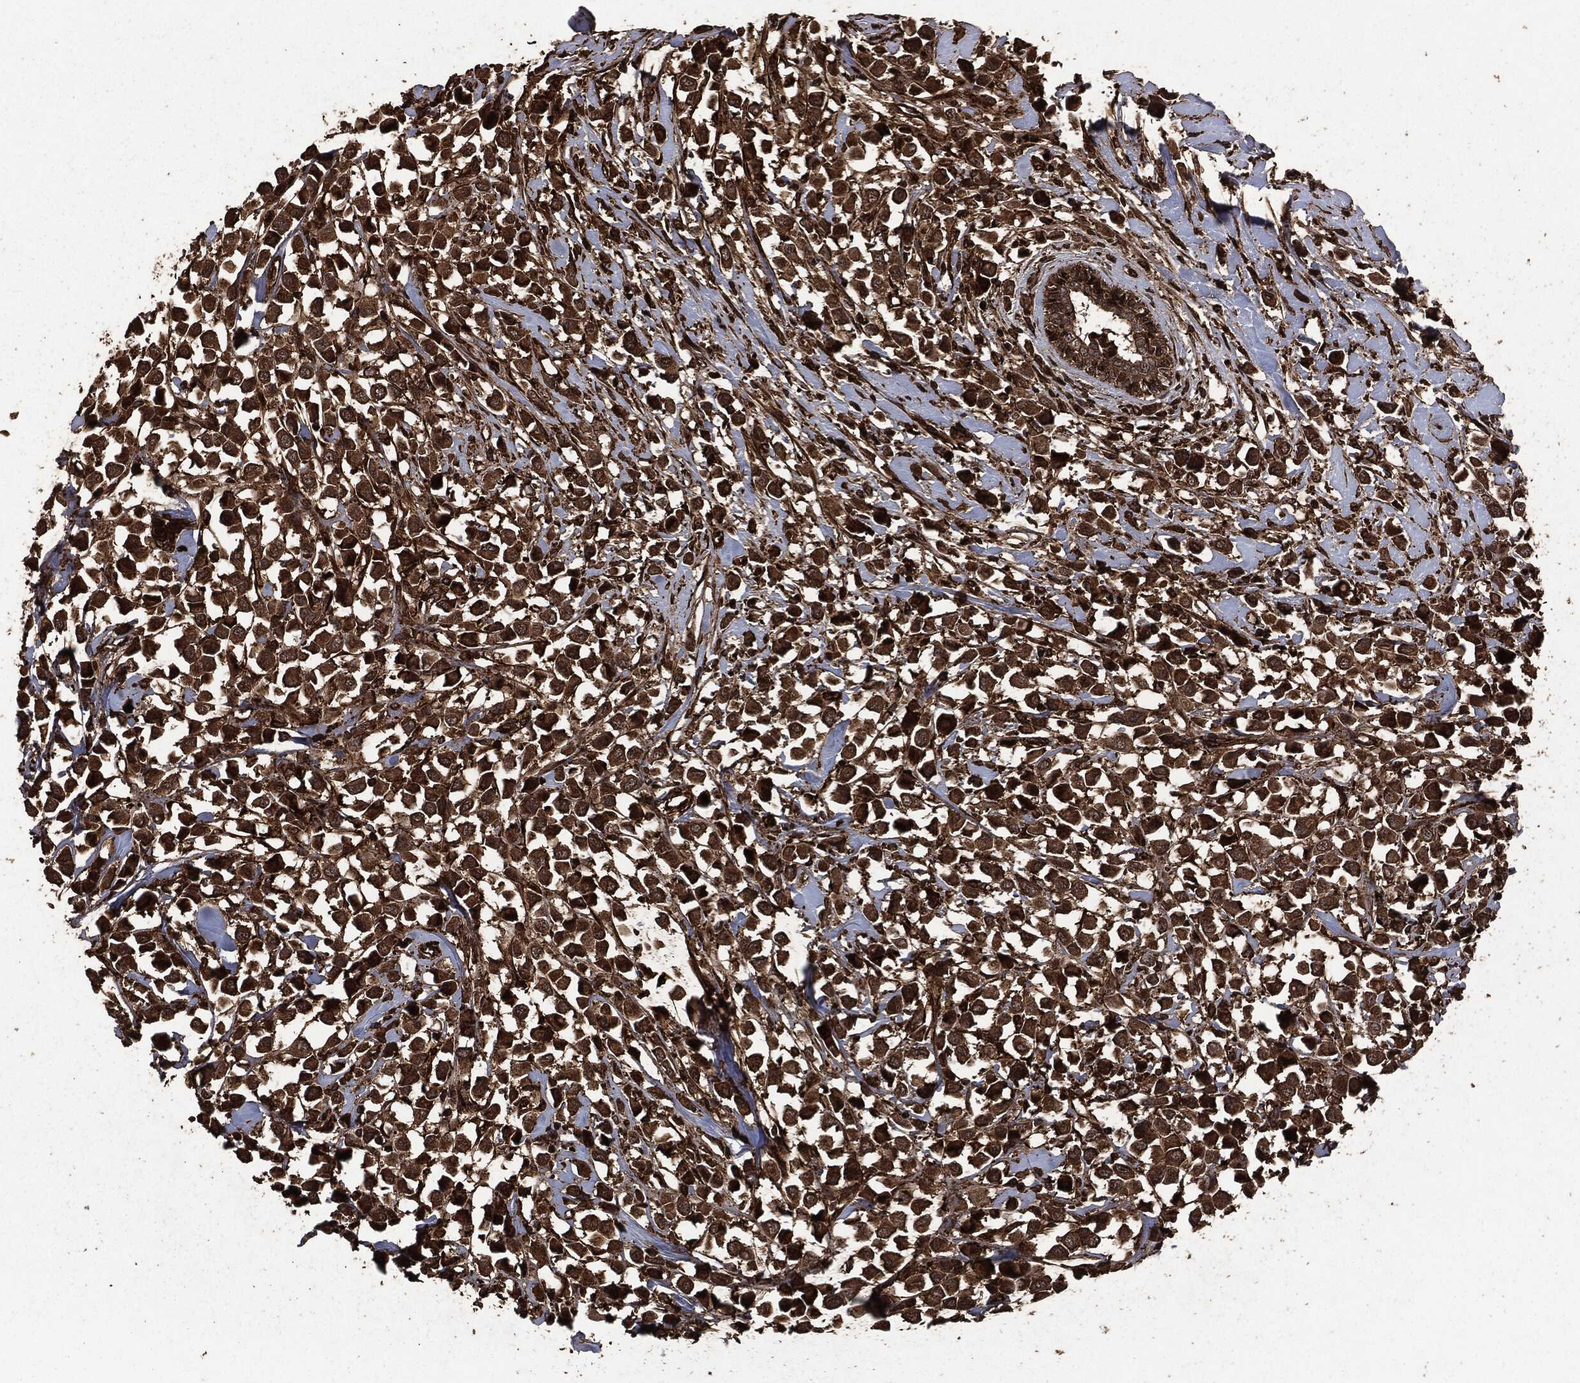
{"staining": {"intensity": "strong", "quantity": ">75%", "location": "cytoplasmic/membranous"}, "tissue": "breast cancer", "cell_type": "Tumor cells", "image_type": "cancer", "snomed": [{"axis": "morphology", "description": "Duct carcinoma"}, {"axis": "topography", "description": "Breast"}], "caption": "A brown stain highlights strong cytoplasmic/membranous expression of a protein in human breast cancer tumor cells.", "gene": "HRAS", "patient": {"sex": "female", "age": 61}}